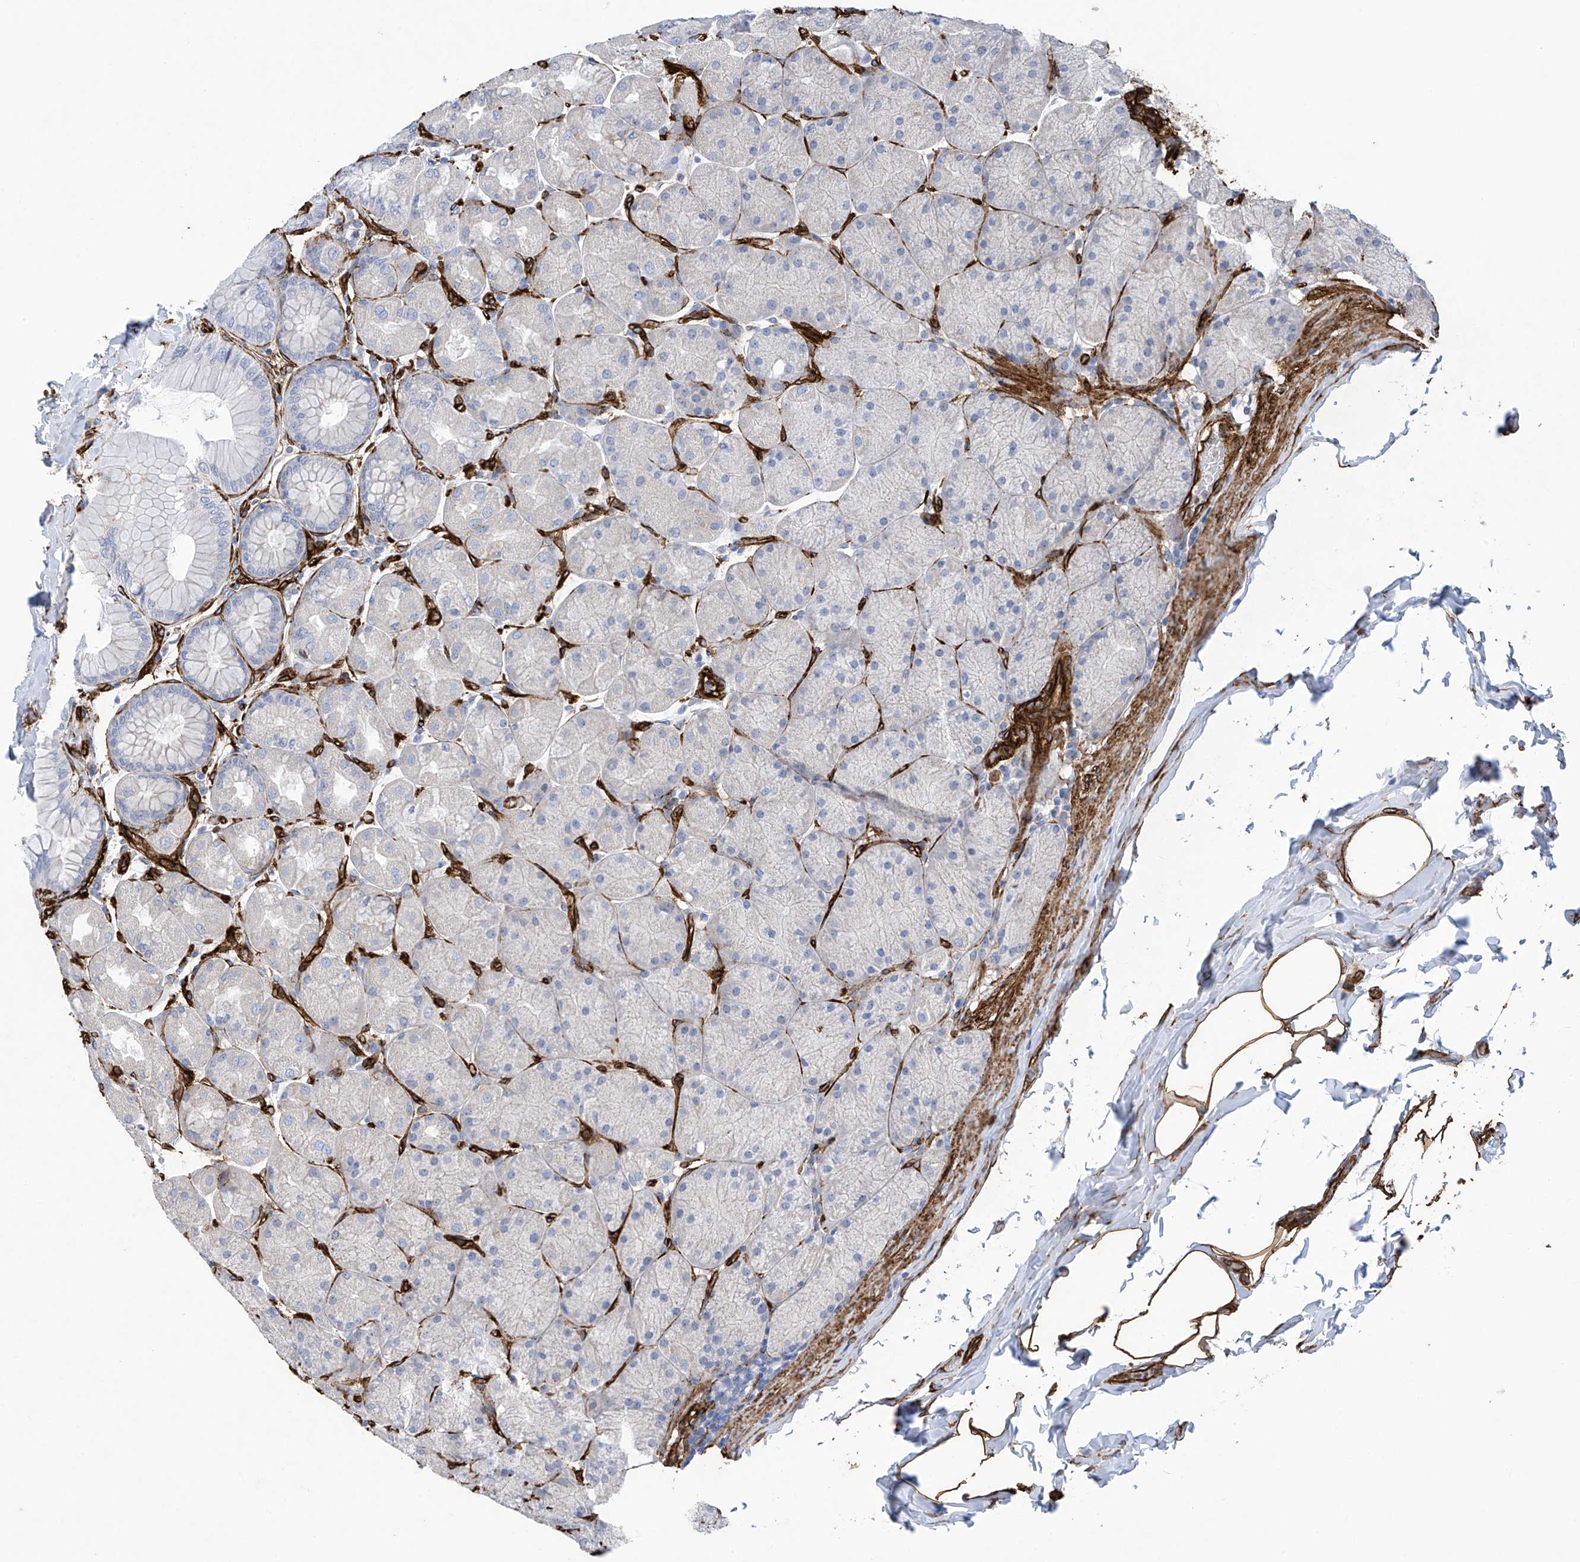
{"staining": {"intensity": "negative", "quantity": "none", "location": "none"}, "tissue": "stomach", "cell_type": "Glandular cells", "image_type": "normal", "snomed": [{"axis": "morphology", "description": "Normal tissue, NOS"}, {"axis": "topography", "description": "Stomach, upper"}], "caption": "DAB immunohistochemical staining of unremarkable human stomach displays no significant staining in glandular cells.", "gene": "UBTD1", "patient": {"sex": "female", "age": 56}}